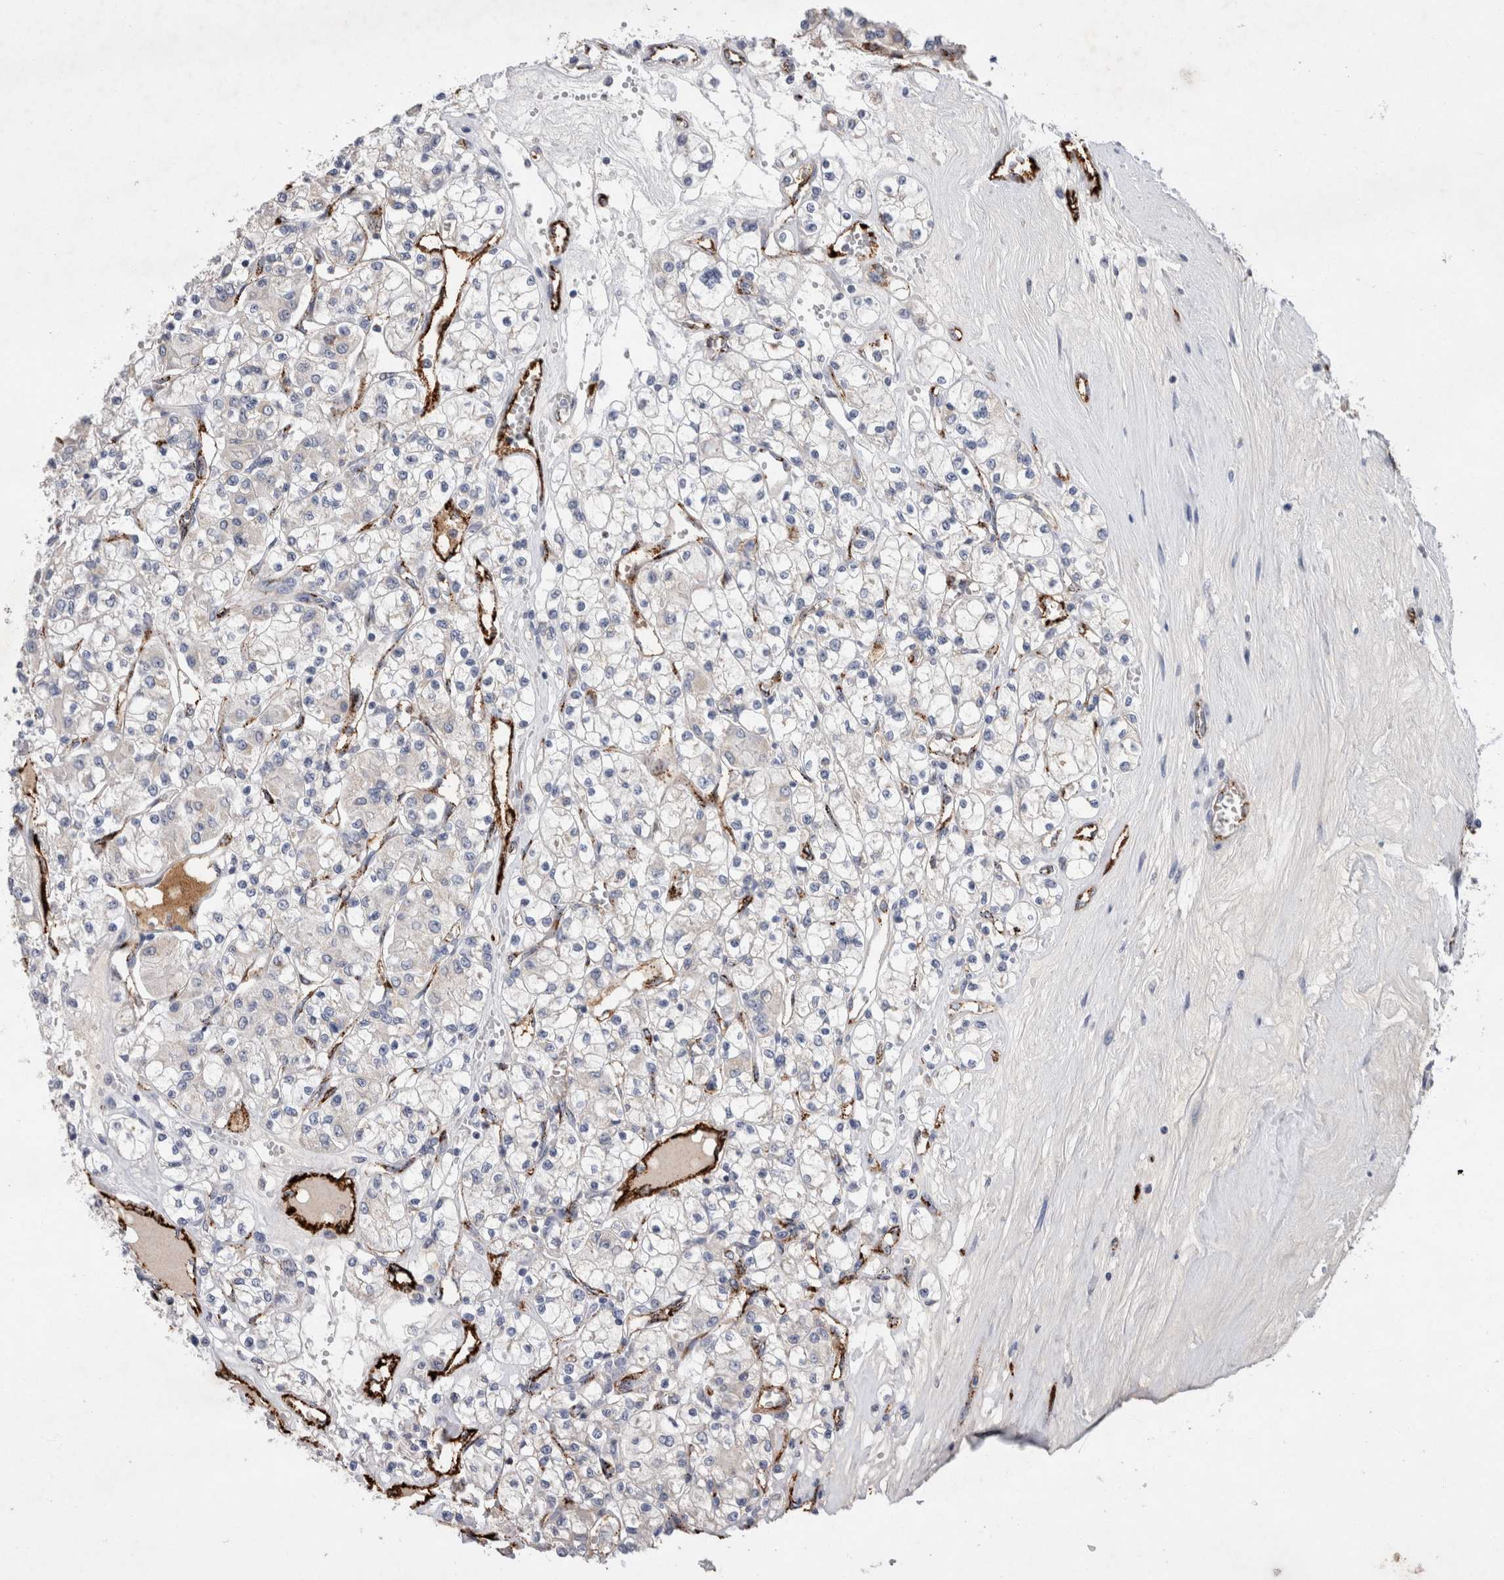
{"staining": {"intensity": "negative", "quantity": "none", "location": "none"}, "tissue": "renal cancer", "cell_type": "Tumor cells", "image_type": "cancer", "snomed": [{"axis": "morphology", "description": "Adenocarcinoma, NOS"}, {"axis": "topography", "description": "Kidney"}], "caption": "This image is of renal cancer stained with IHC to label a protein in brown with the nuclei are counter-stained blue. There is no staining in tumor cells.", "gene": "IARS2", "patient": {"sex": "female", "age": 59}}